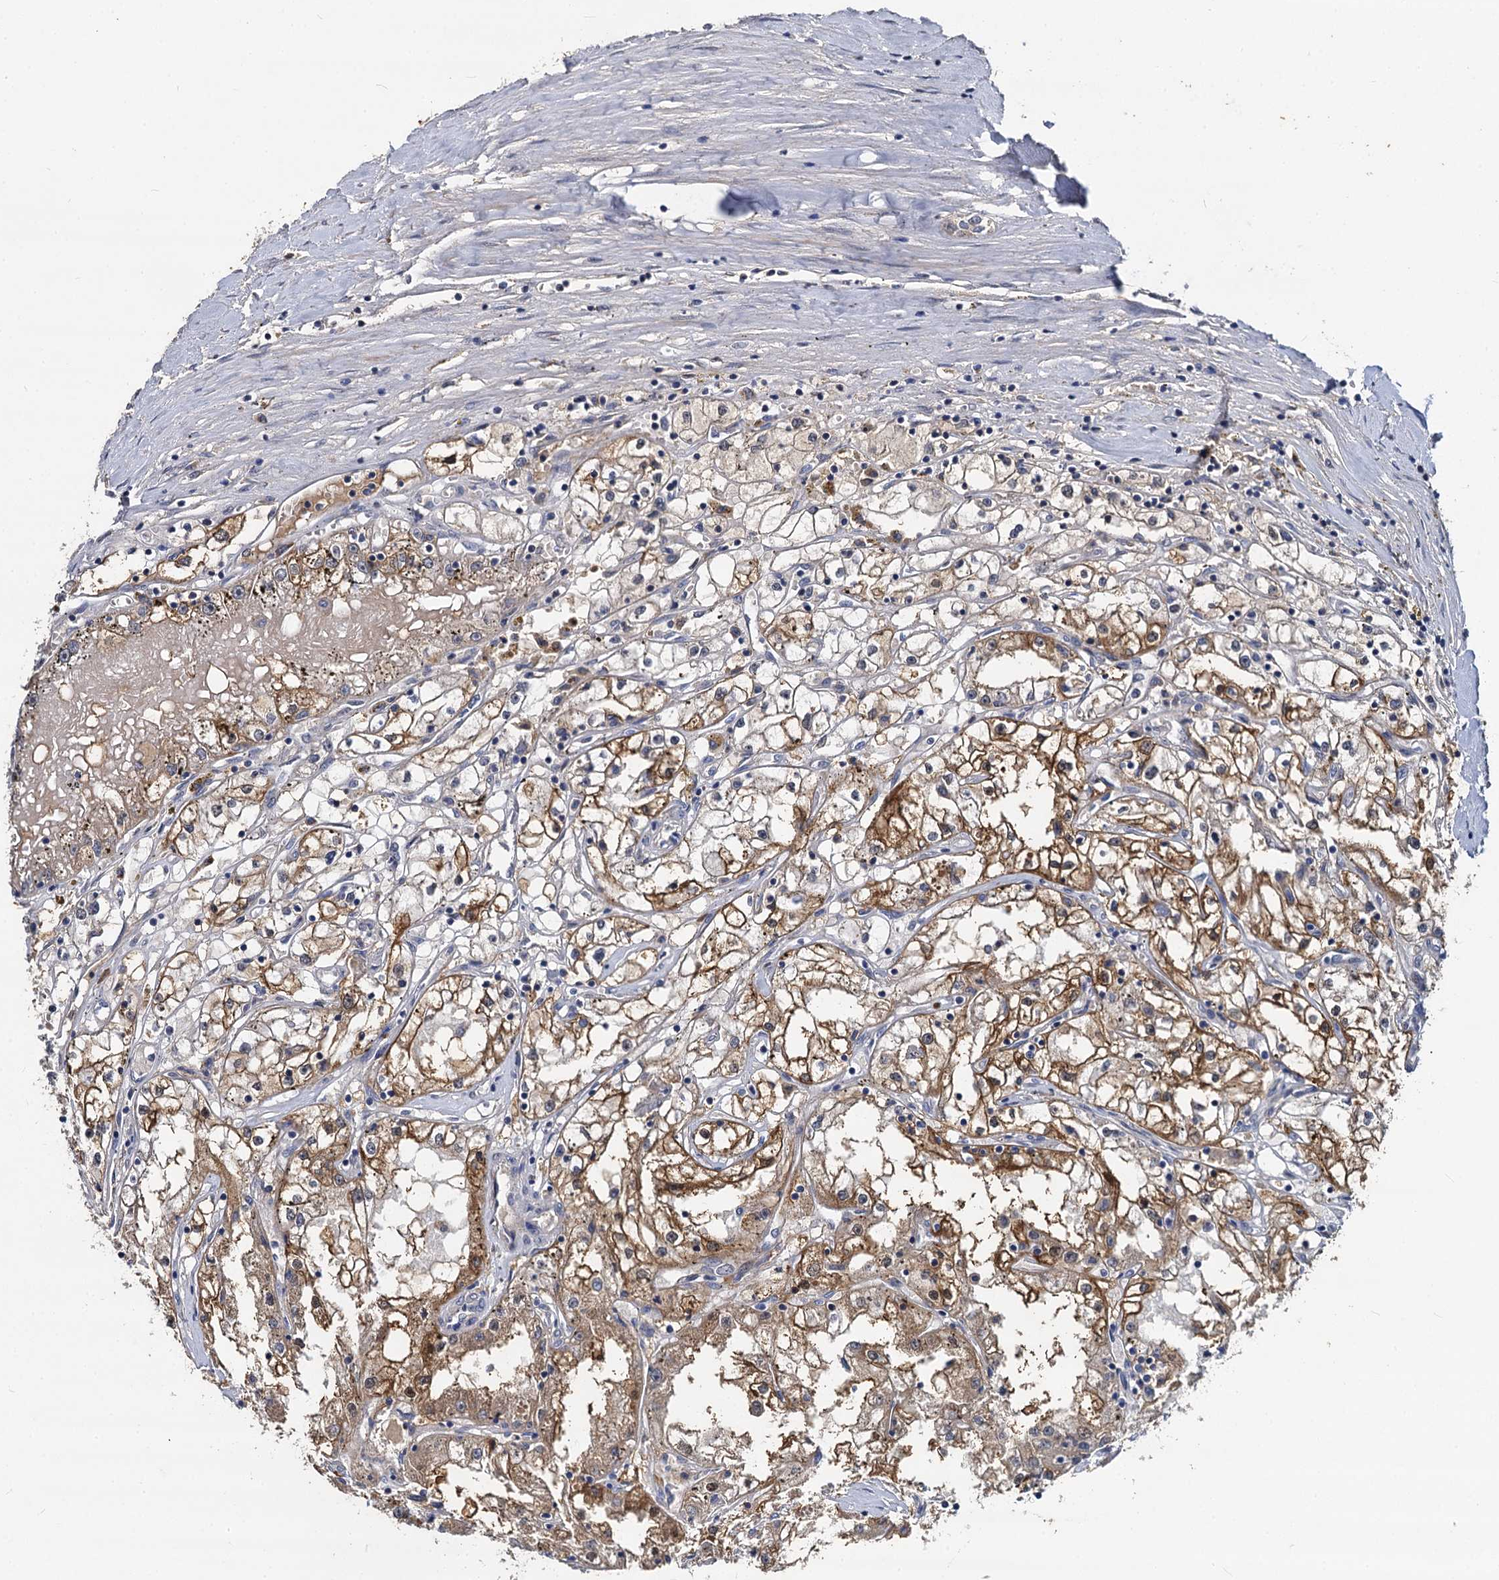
{"staining": {"intensity": "moderate", "quantity": ">75%", "location": "cytoplasmic/membranous"}, "tissue": "renal cancer", "cell_type": "Tumor cells", "image_type": "cancer", "snomed": [{"axis": "morphology", "description": "Adenocarcinoma, NOS"}, {"axis": "topography", "description": "Kidney"}], "caption": "High-magnification brightfield microscopy of adenocarcinoma (renal) stained with DAB (brown) and counterstained with hematoxylin (blue). tumor cells exhibit moderate cytoplasmic/membranous staining is appreciated in about>75% of cells.", "gene": "CCDC184", "patient": {"sex": "male", "age": 56}}